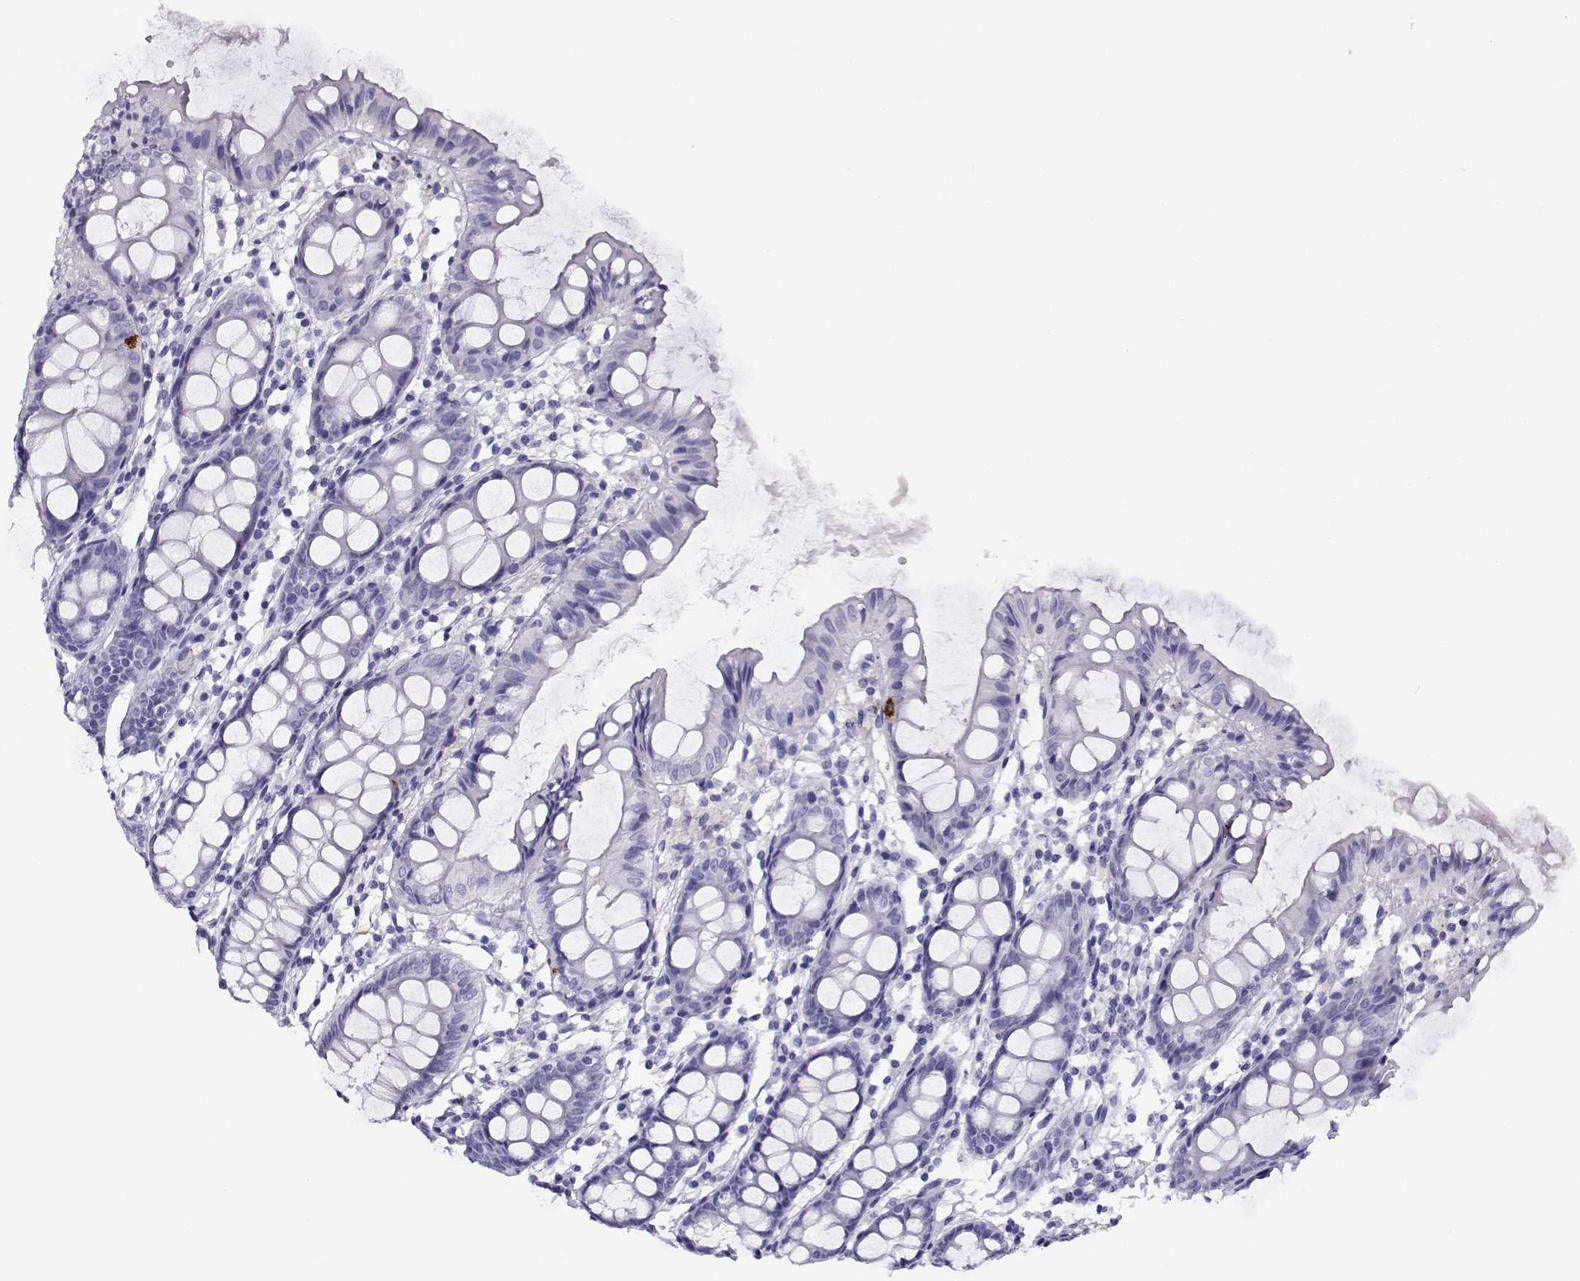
{"staining": {"intensity": "negative", "quantity": "none", "location": "none"}, "tissue": "colon", "cell_type": "Endothelial cells", "image_type": "normal", "snomed": [{"axis": "morphology", "description": "Normal tissue, NOS"}, {"axis": "topography", "description": "Colon"}], "caption": "Normal colon was stained to show a protein in brown. There is no significant positivity in endothelial cells. (DAB immunohistochemistry visualized using brightfield microscopy, high magnification).", "gene": "RHOXF2B", "patient": {"sex": "female", "age": 84}}